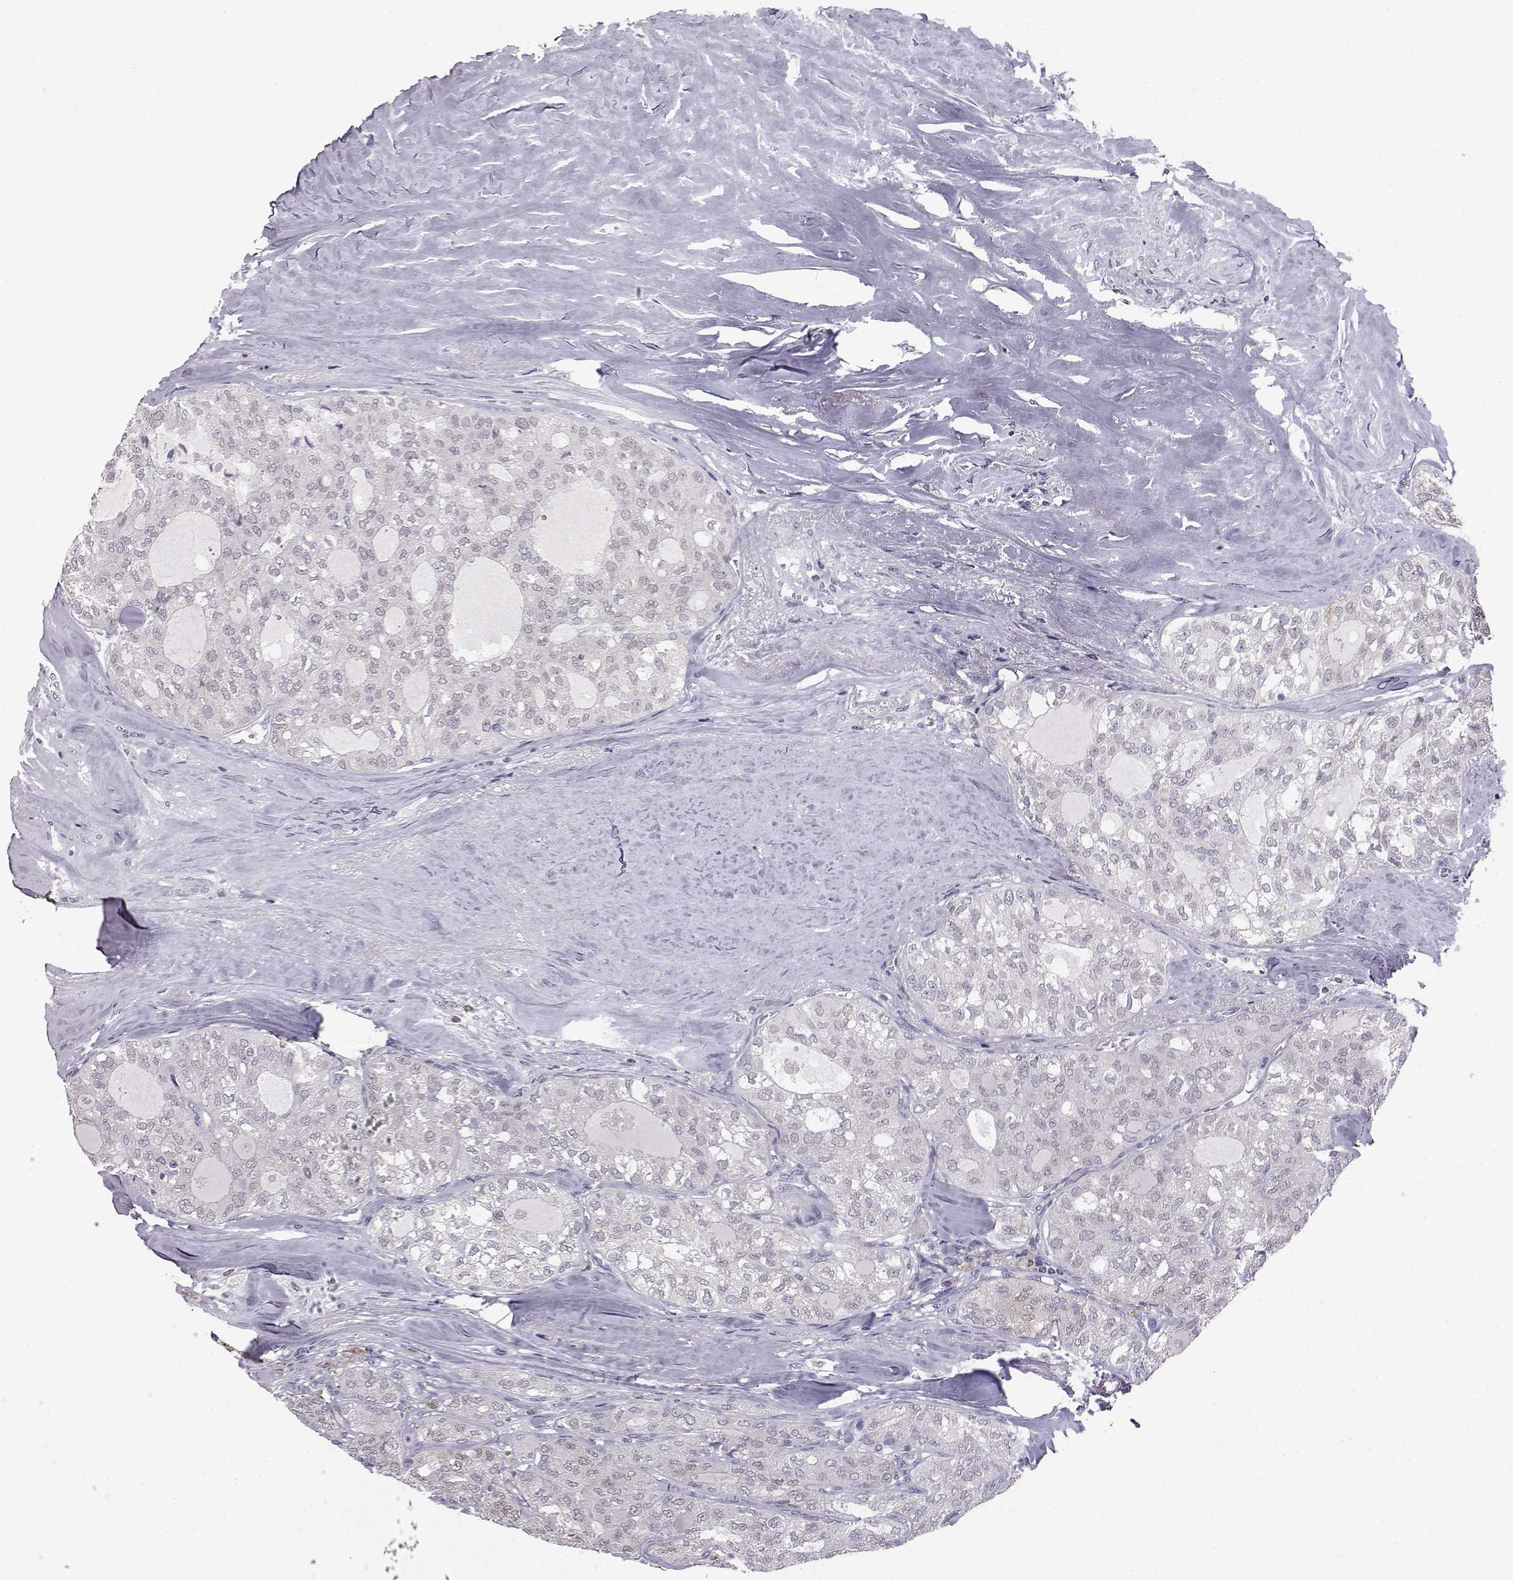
{"staining": {"intensity": "negative", "quantity": "none", "location": "none"}, "tissue": "thyroid cancer", "cell_type": "Tumor cells", "image_type": "cancer", "snomed": [{"axis": "morphology", "description": "Follicular adenoma carcinoma, NOS"}, {"axis": "topography", "description": "Thyroid gland"}], "caption": "This is a histopathology image of immunohistochemistry staining of thyroid follicular adenoma carcinoma, which shows no positivity in tumor cells.", "gene": "AKR1B1", "patient": {"sex": "male", "age": 75}}